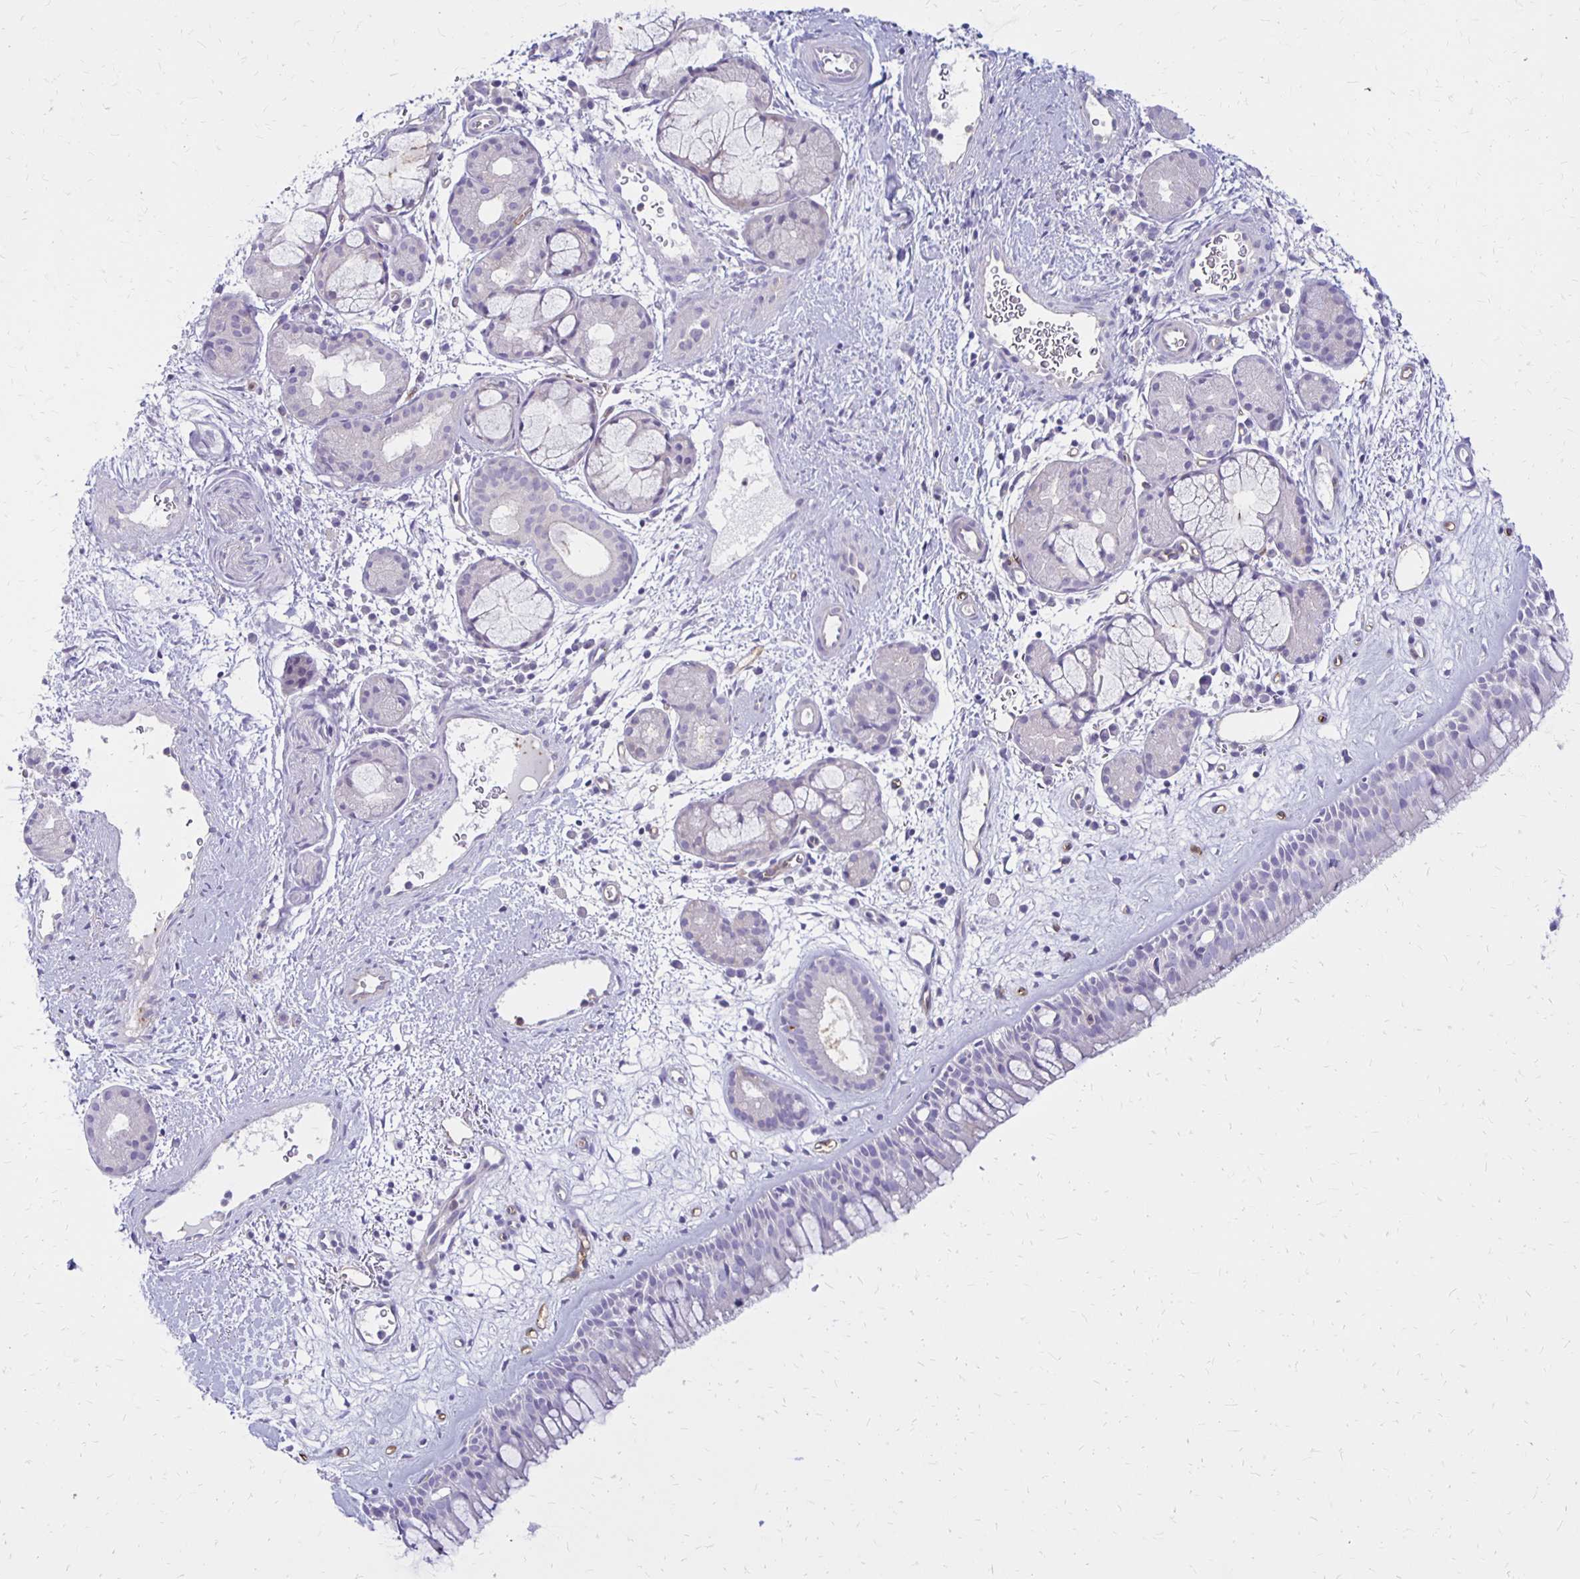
{"staining": {"intensity": "negative", "quantity": "none", "location": "none"}, "tissue": "nasopharynx", "cell_type": "Respiratory epithelial cells", "image_type": "normal", "snomed": [{"axis": "morphology", "description": "Normal tissue, NOS"}, {"axis": "topography", "description": "Nasopharynx"}], "caption": "Nasopharynx was stained to show a protein in brown. There is no significant positivity in respiratory epithelial cells. Nuclei are stained in blue.", "gene": "TTYH1", "patient": {"sex": "male", "age": 65}}